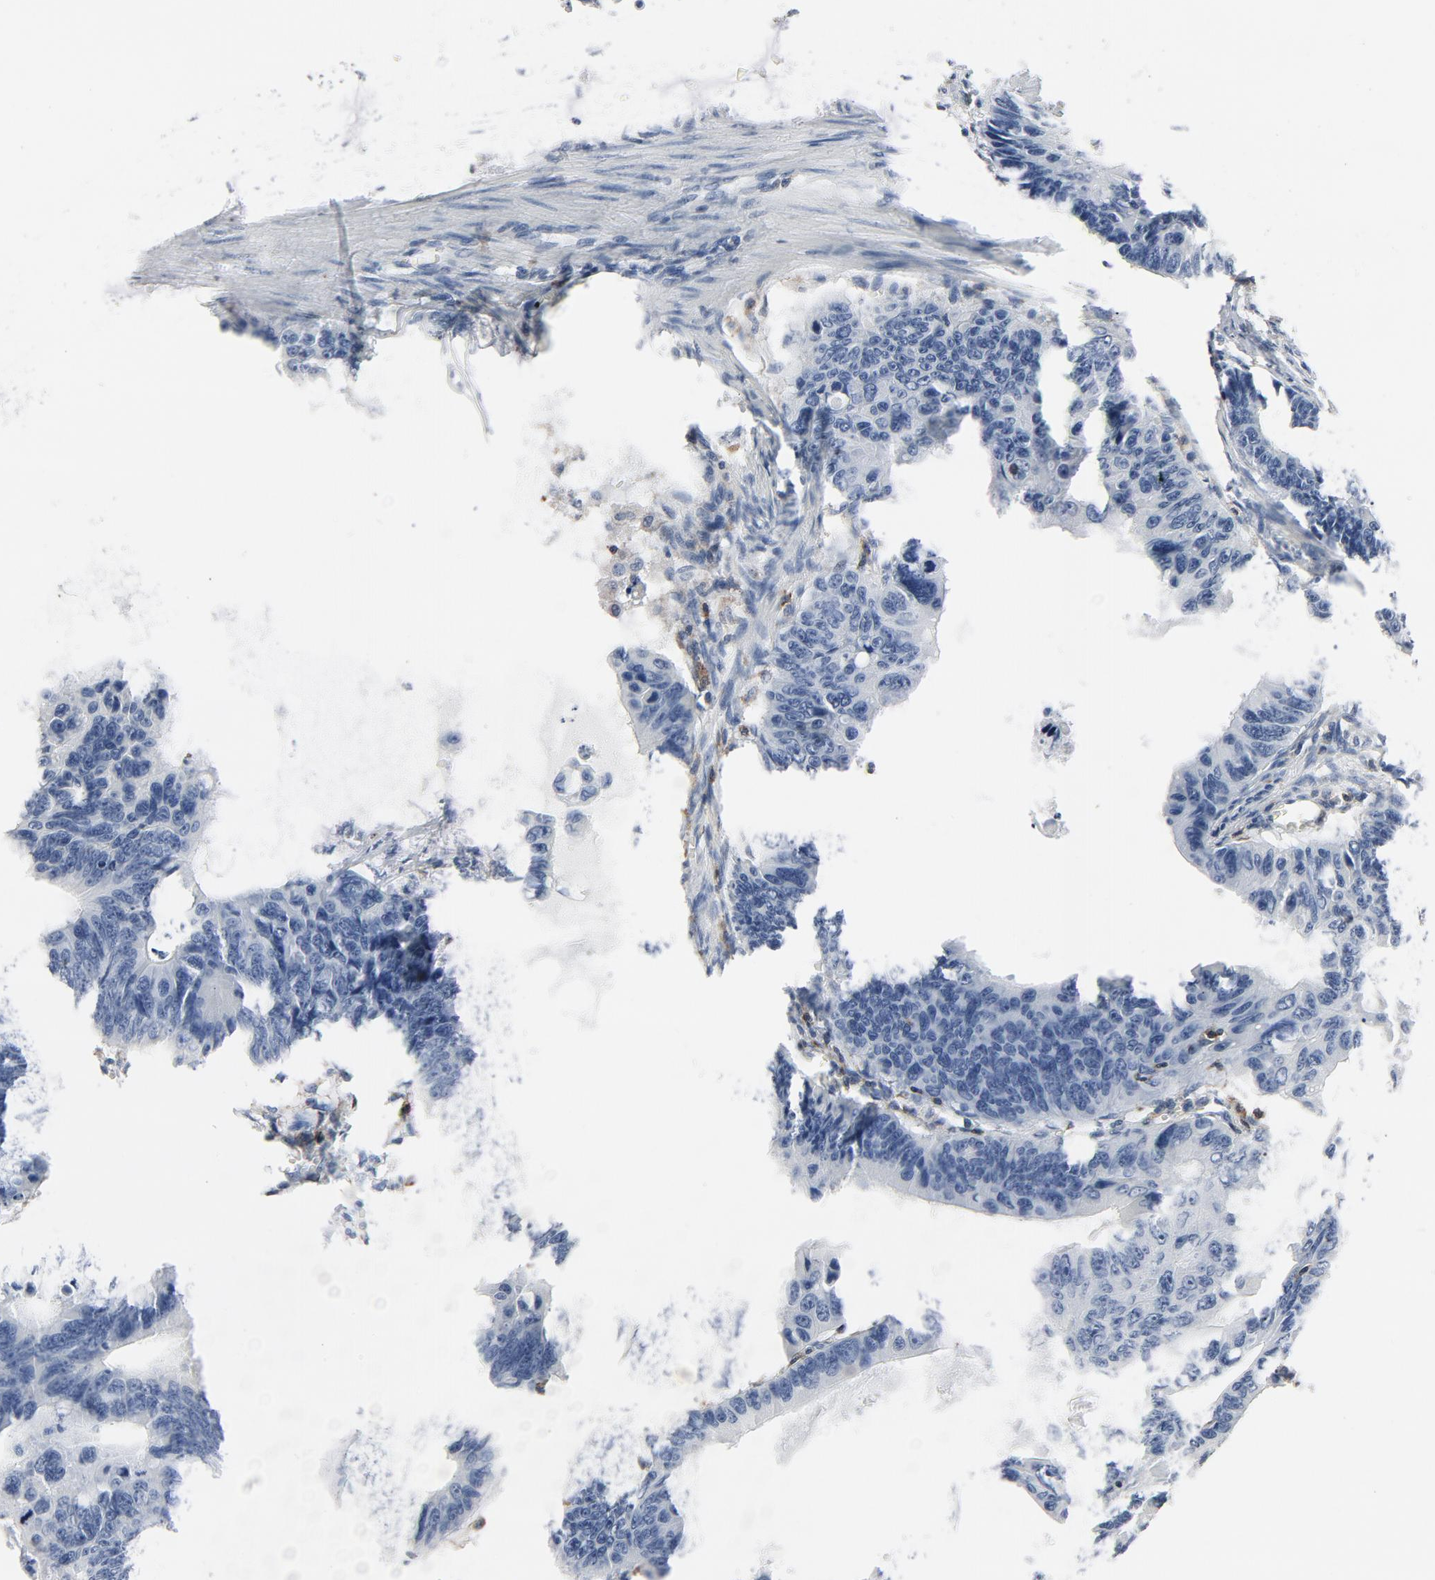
{"staining": {"intensity": "negative", "quantity": "none", "location": "none"}, "tissue": "colorectal cancer", "cell_type": "Tumor cells", "image_type": "cancer", "snomed": [{"axis": "morphology", "description": "Adenocarcinoma, NOS"}, {"axis": "topography", "description": "Colon"}], "caption": "The micrograph reveals no staining of tumor cells in colorectal cancer (adenocarcinoma).", "gene": "LCP2", "patient": {"sex": "female", "age": 55}}